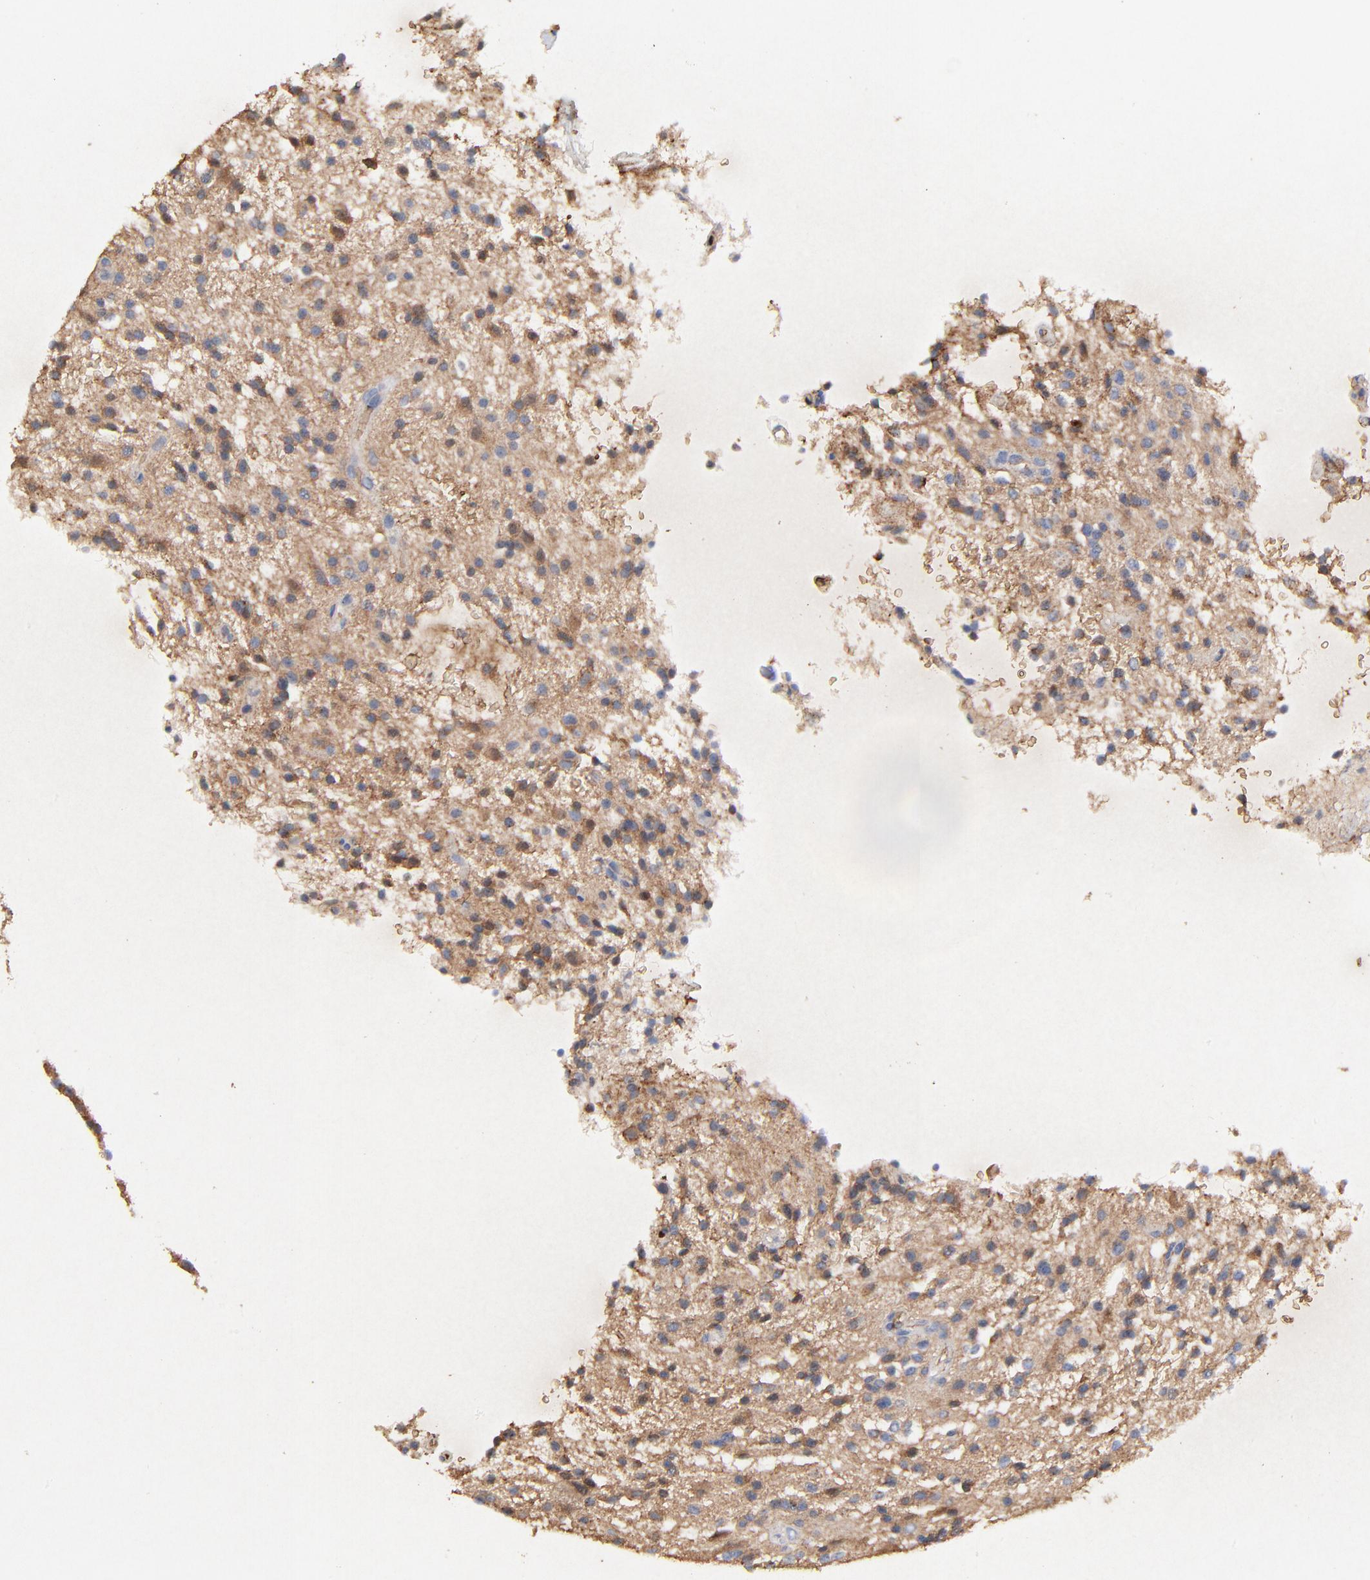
{"staining": {"intensity": "moderate", "quantity": "25%-75%", "location": "cytoplasmic/membranous"}, "tissue": "glioma", "cell_type": "Tumor cells", "image_type": "cancer", "snomed": [{"axis": "morphology", "description": "Glioma, malignant, NOS"}, {"axis": "topography", "description": "Cerebellum"}], "caption": "Immunohistochemical staining of human glioma displays medium levels of moderate cytoplasmic/membranous protein expression in approximately 25%-75% of tumor cells.", "gene": "PAG1", "patient": {"sex": "female", "age": 10}}